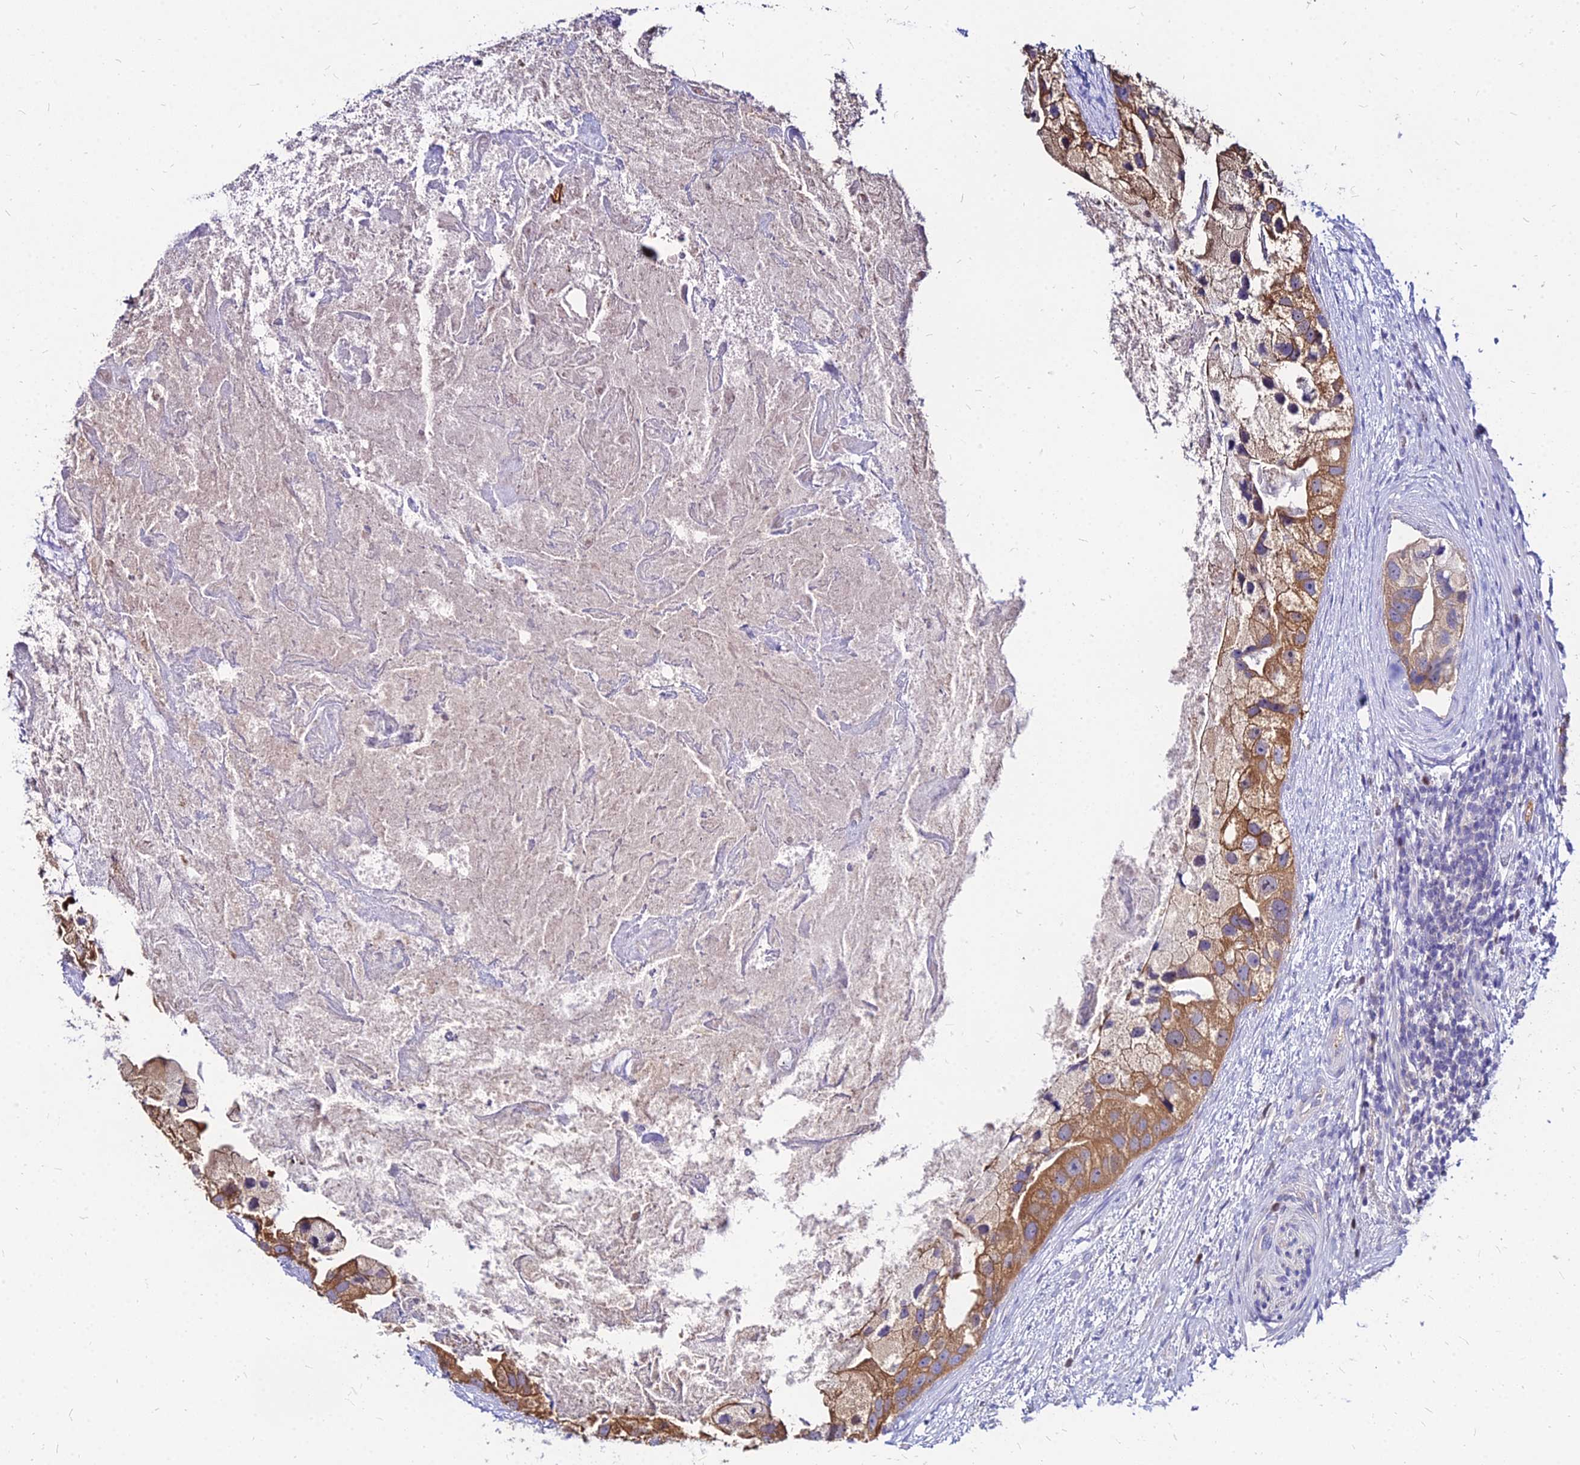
{"staining": {"intensity": "moderate", "quantity": "25%-75%", "location": "cytoplasmic/membranous"}, "tissue": "prostate cancer", "cell_type": "Tumor cells", "image_type": "cancer", "snomed": [{"axis": "morphology", "description": "Adenocarcinoma, High grade"}, {"axis": "topography", "description": "Prostate"}], "caption": "DAB (3,3'-diaminobenzidine) immunohistochemical staining of prostate high-grade adenocarcinoma reveals moderate cytoplasmic/membranous protein positivity in about 25%-75% of tumor cells.", "gene": "ACSM6", "patient": {"sex": "male", "age": 62}}